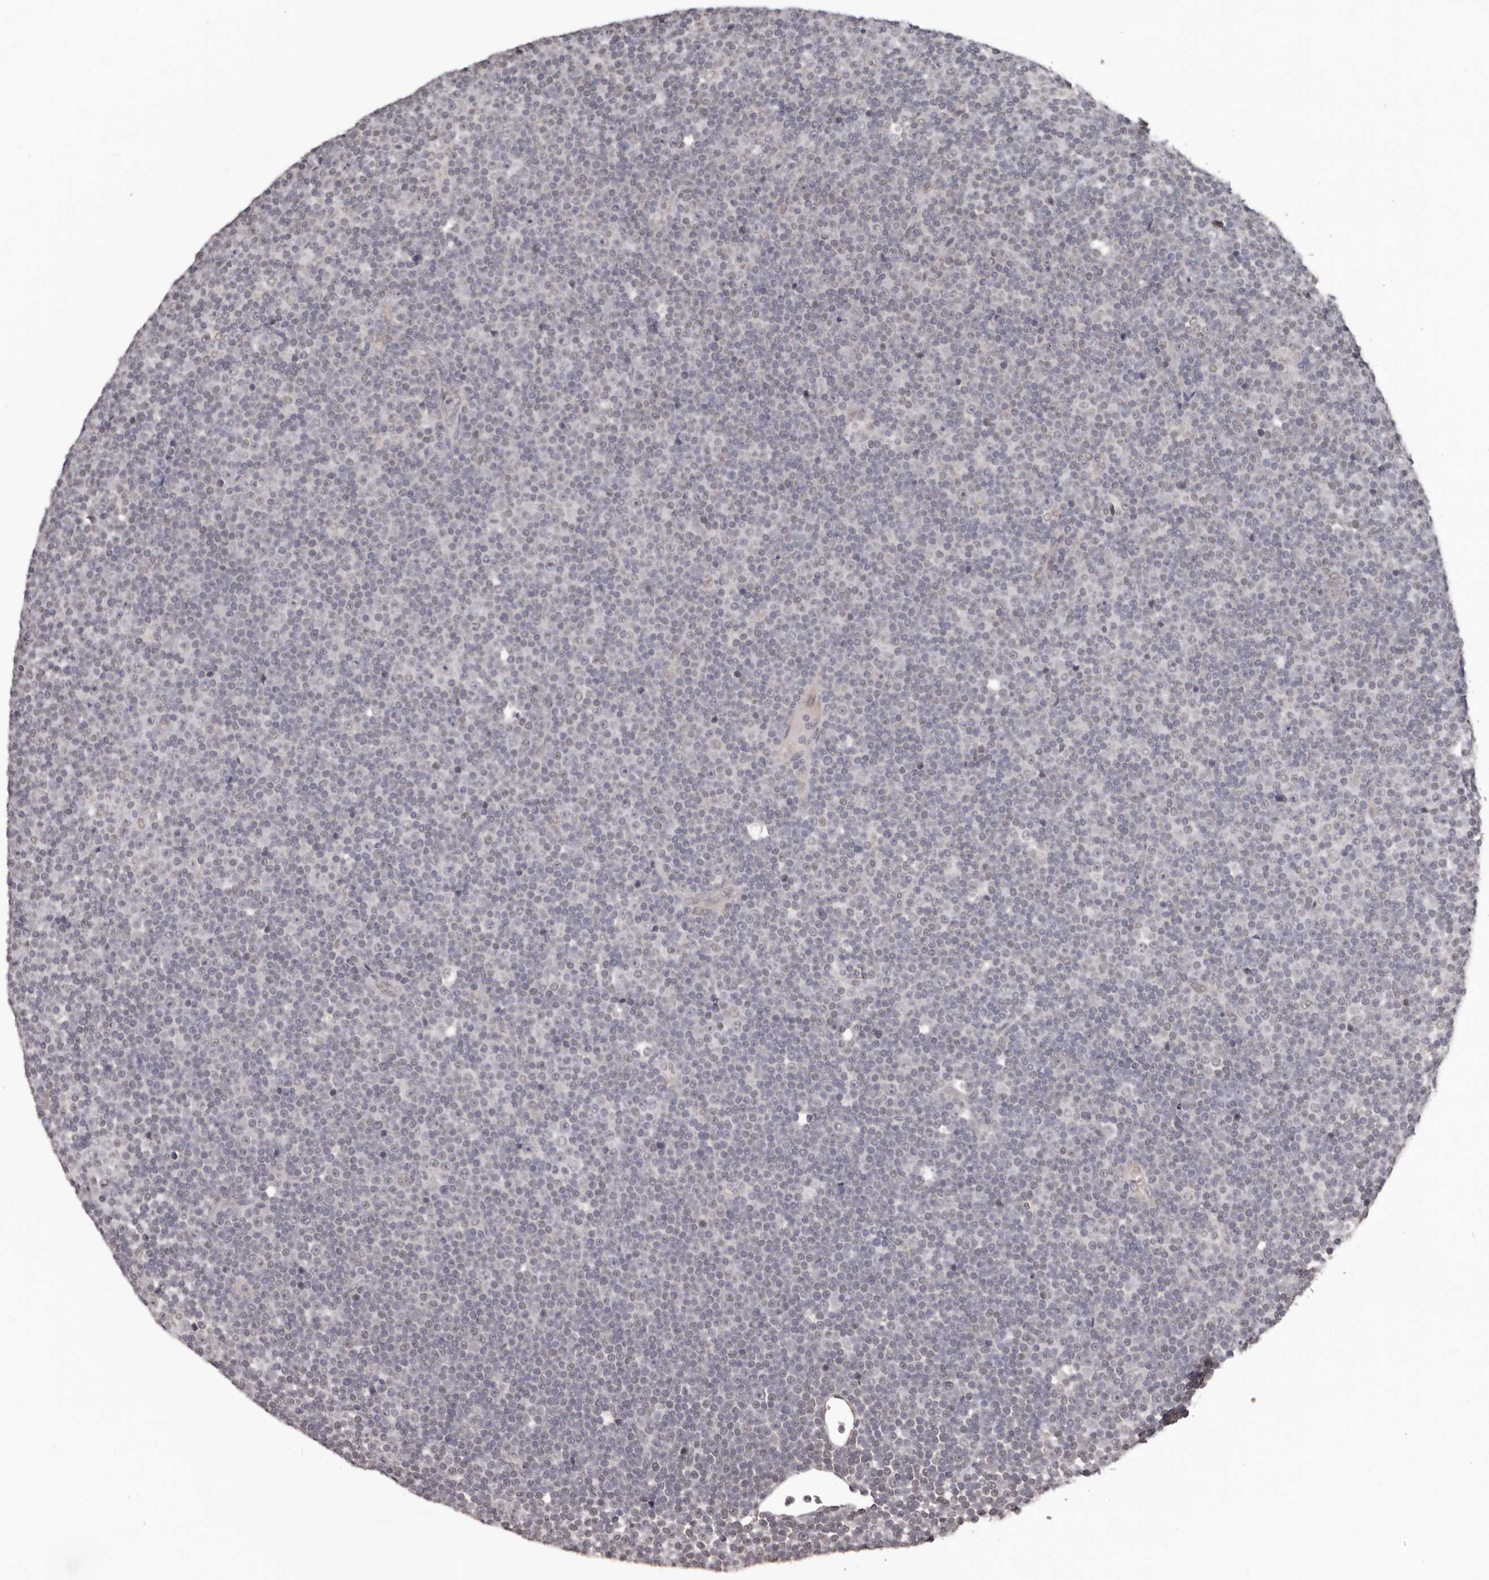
{"staining": {"intensity": "weak", "quantity": "25%-75%", "location": "nuclear"}, "tissue": "lymphoma", "cell_type": "Tumor cells", "image_type": "cancer", "snomed": [{"axis": "morphology", "description": "Malignant lymphoma, non-Hodgkin's type, Low grade"}, {"axis": "topography", "description": "Lymph node"}], "caption": "A brown stain labels weak nuclear staining of a protein in human low-grade malignant lymphoma, non-Hodgkin's type tumor cells. The staining is performed using DAB brown chromogen to label protein expression. The nuclei are counter-stained blue using hematoxylin.", "gene": "ZFP14", "patient": {"sex": "female", "age": 67}}